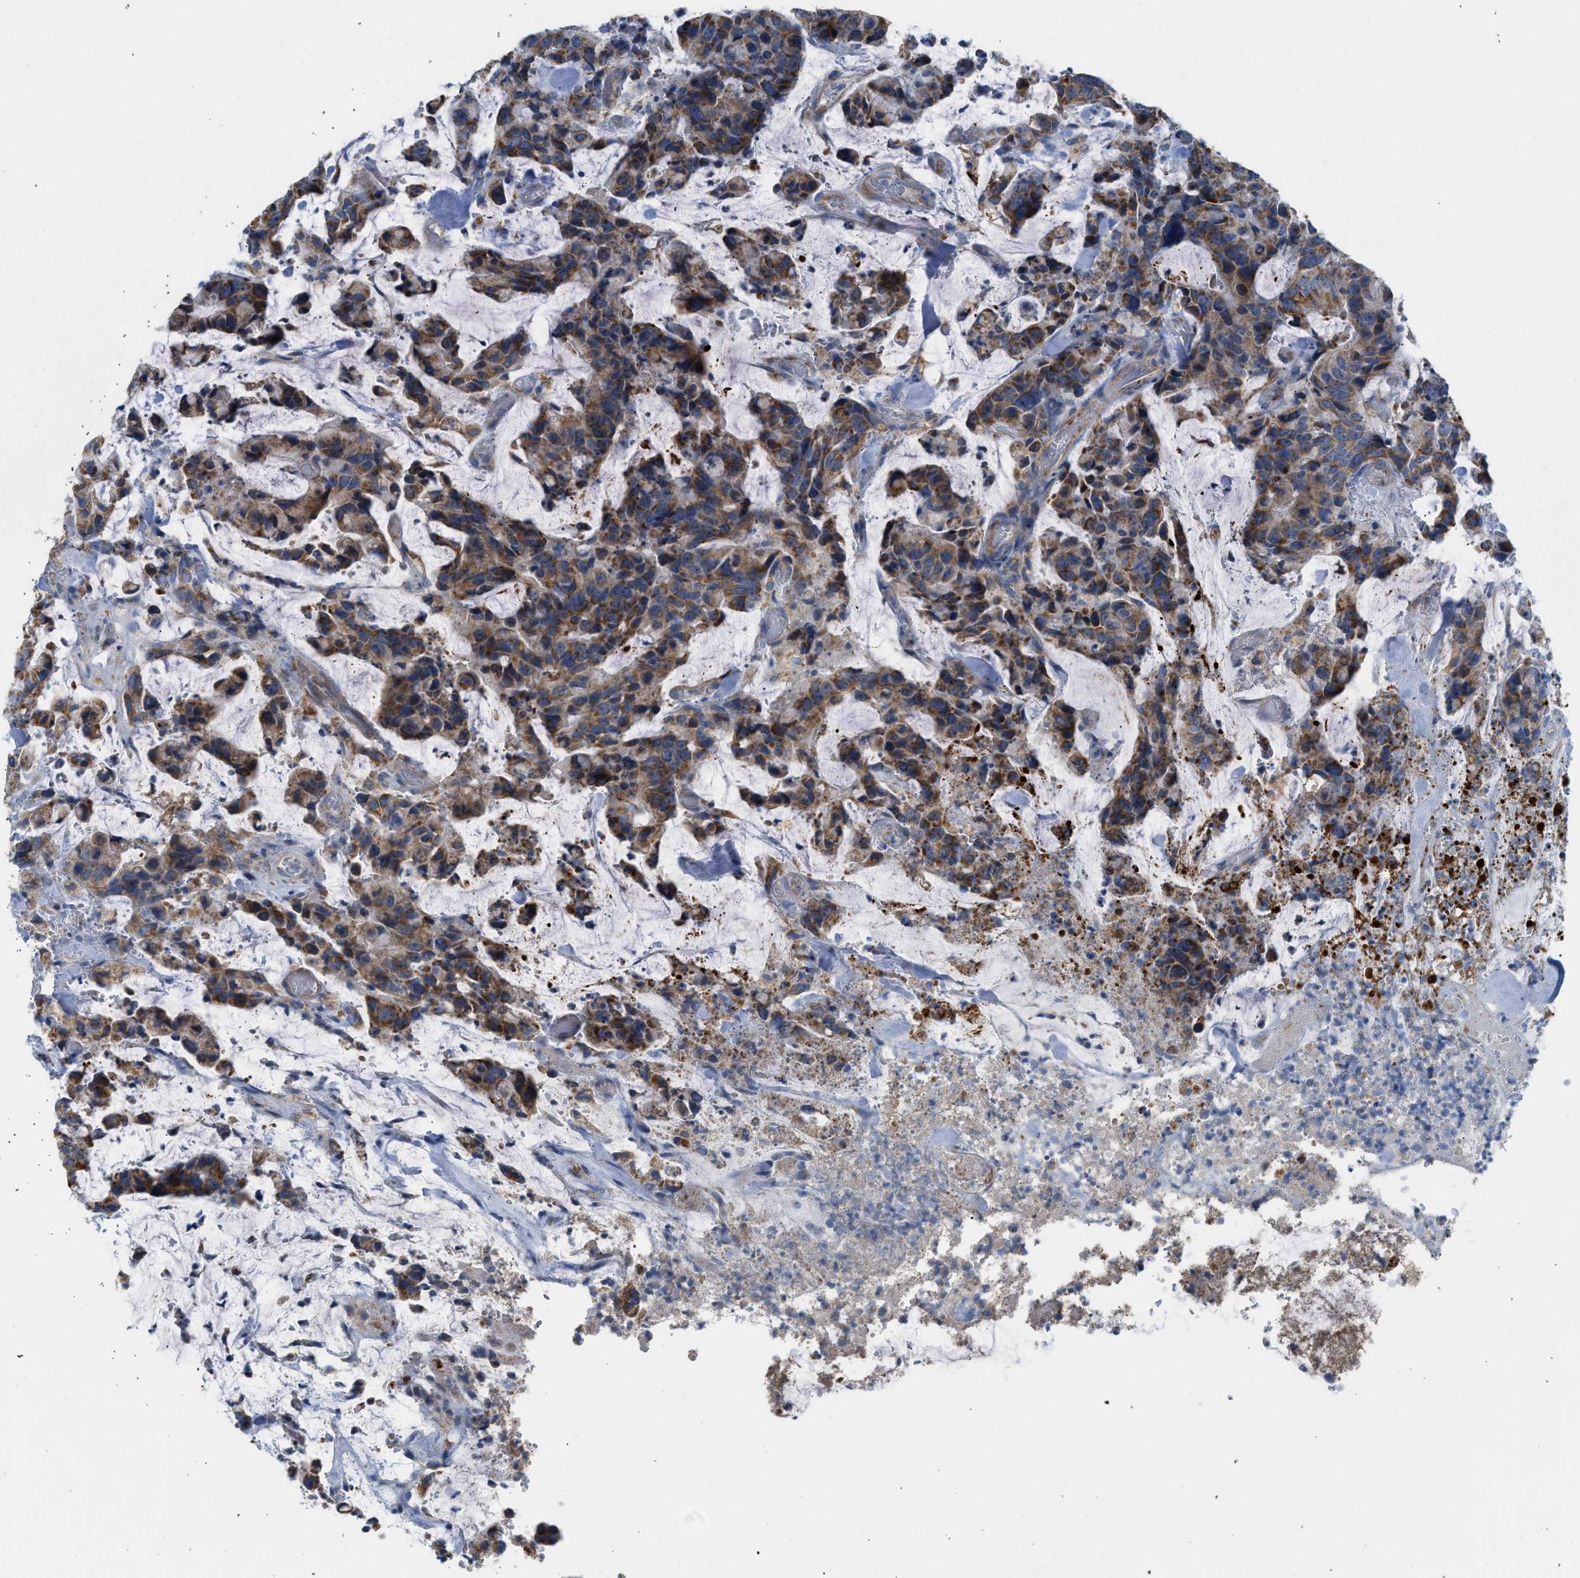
{"staining": {"intensity": "strong", "quantity": "25%-75%", "location": "cytoplasmic/membranous"}, "tissue": "colorectal cancer", "cell_type": "Tumor cells", "image_type": "cancer", "snomed": [{"axis": "morphology", "description": "Adenocarcinoma, NOS"}, {"axis": "topography", "description": "Colon"}], "caption": "Immunohistochemistry (IHC) of colorectal cancer reveals high levels of strong cytoplasmic/membranous expression in approximately 25%-75% of tumor cells.", "gene": "GOT2", "patient": {"sex": "female", "age": 86}}